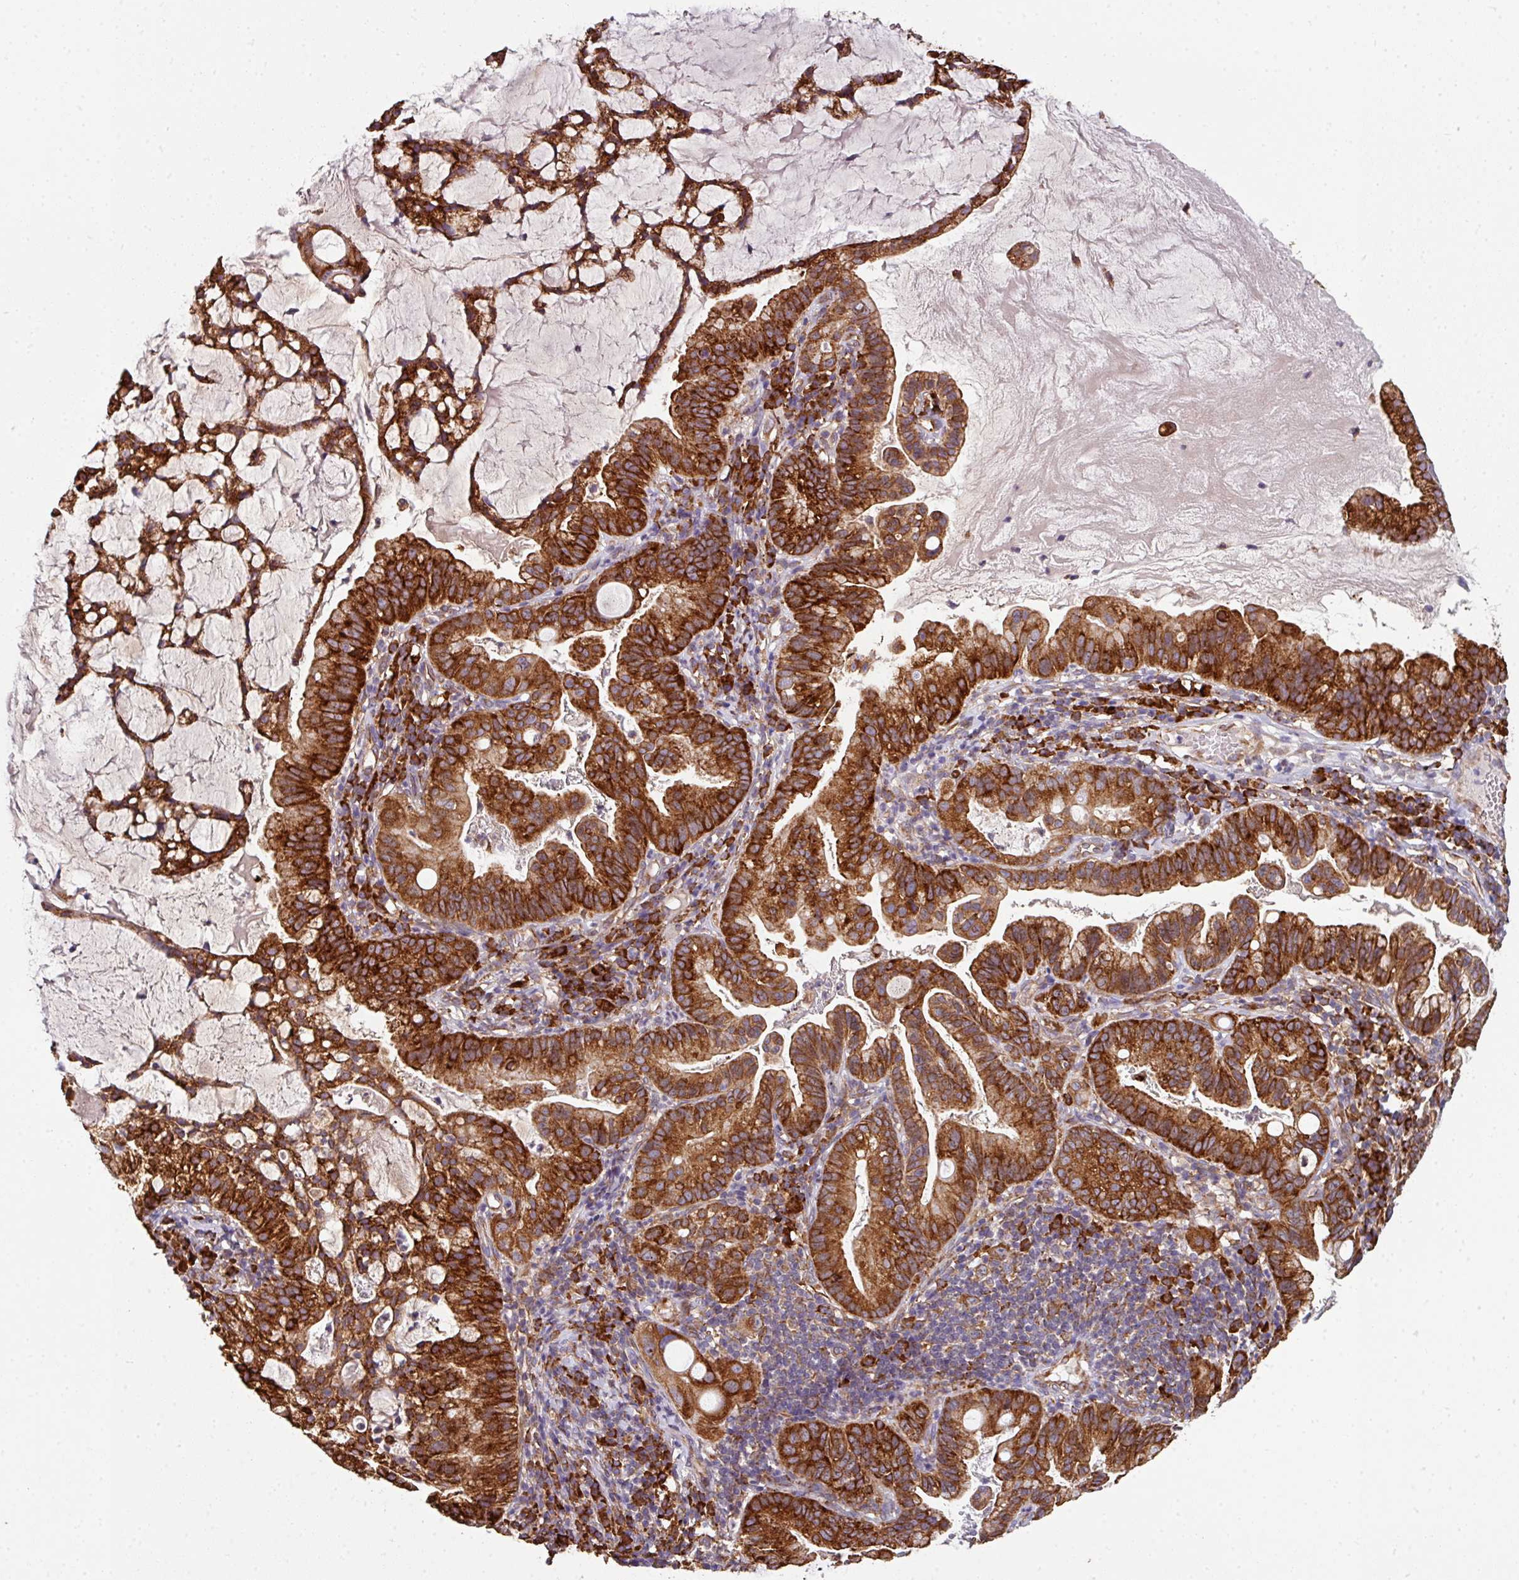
{"staining": {"intensity": "strong", "quantity": ">75%", "location": "cytoplasmic/membranous"}, "tissue": "cervical cancer", "cell_type": "Tumor cells", "image_type": "cancer", "snomed": [{"axis": "morphology", "description": "Adenocarcinoma, NOS"}, {"axis": "topography", "description": "Cervix"}], "caption": "IHC staining of adenocarcinoma (cervical), which reveals high levels of strong cytoplasmic/membranous positivity in about >75% of tumor cells indicating strong cytoplasmic/membranous protein staining. The staining was performed using DAB (brown) for protein detection and nuclei were counterstained in hematoxylin (blue).", "gene": "FAT4", "patient": {"sex": "female", "age": 41}}